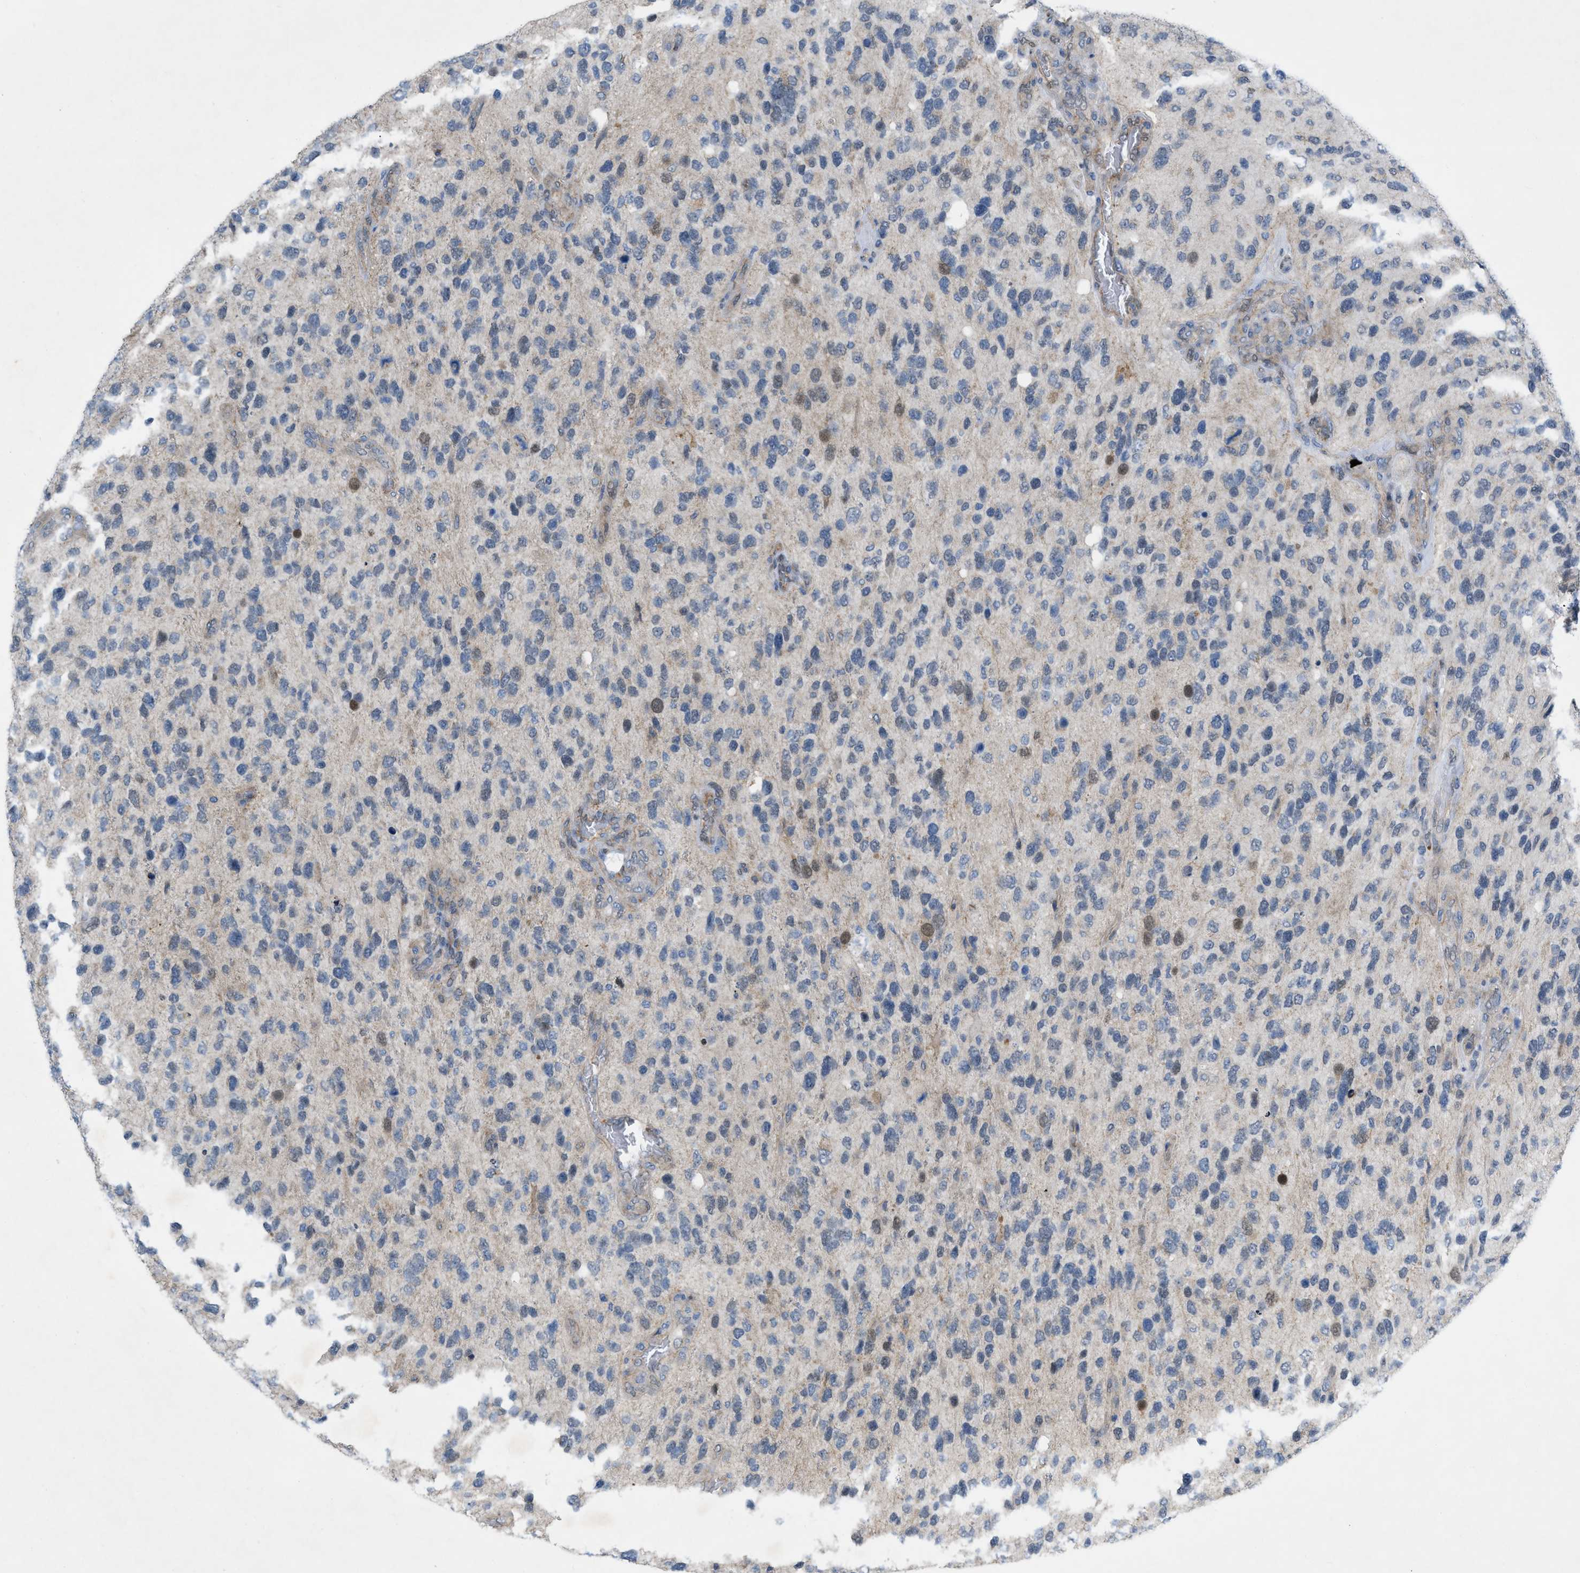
{"staining": {"intensity": "negative", "quantity": "none", "location": "none"}, "tissue": "glioma", "cell_type": "Tumor cells", "image_type": "cancer", "snomed": [{"axis": "morphology", "description": "Glioma, malignant, High grade"}, {"axis": "topography", "description": "Brain"}], "caption": "This micrograph is of malignant high-grade glioma stained with immunohistochemistry to label a protein in brown with the nuclei are counter-stained blue. There is no expression in tumor cells. (Brightfield microscopy of DAB (3,3'-diaminobenzidine) immunohistochemistry at high magnification).", "gene": "NDEL1", "patient": {"sex": "female", "age": 58}}